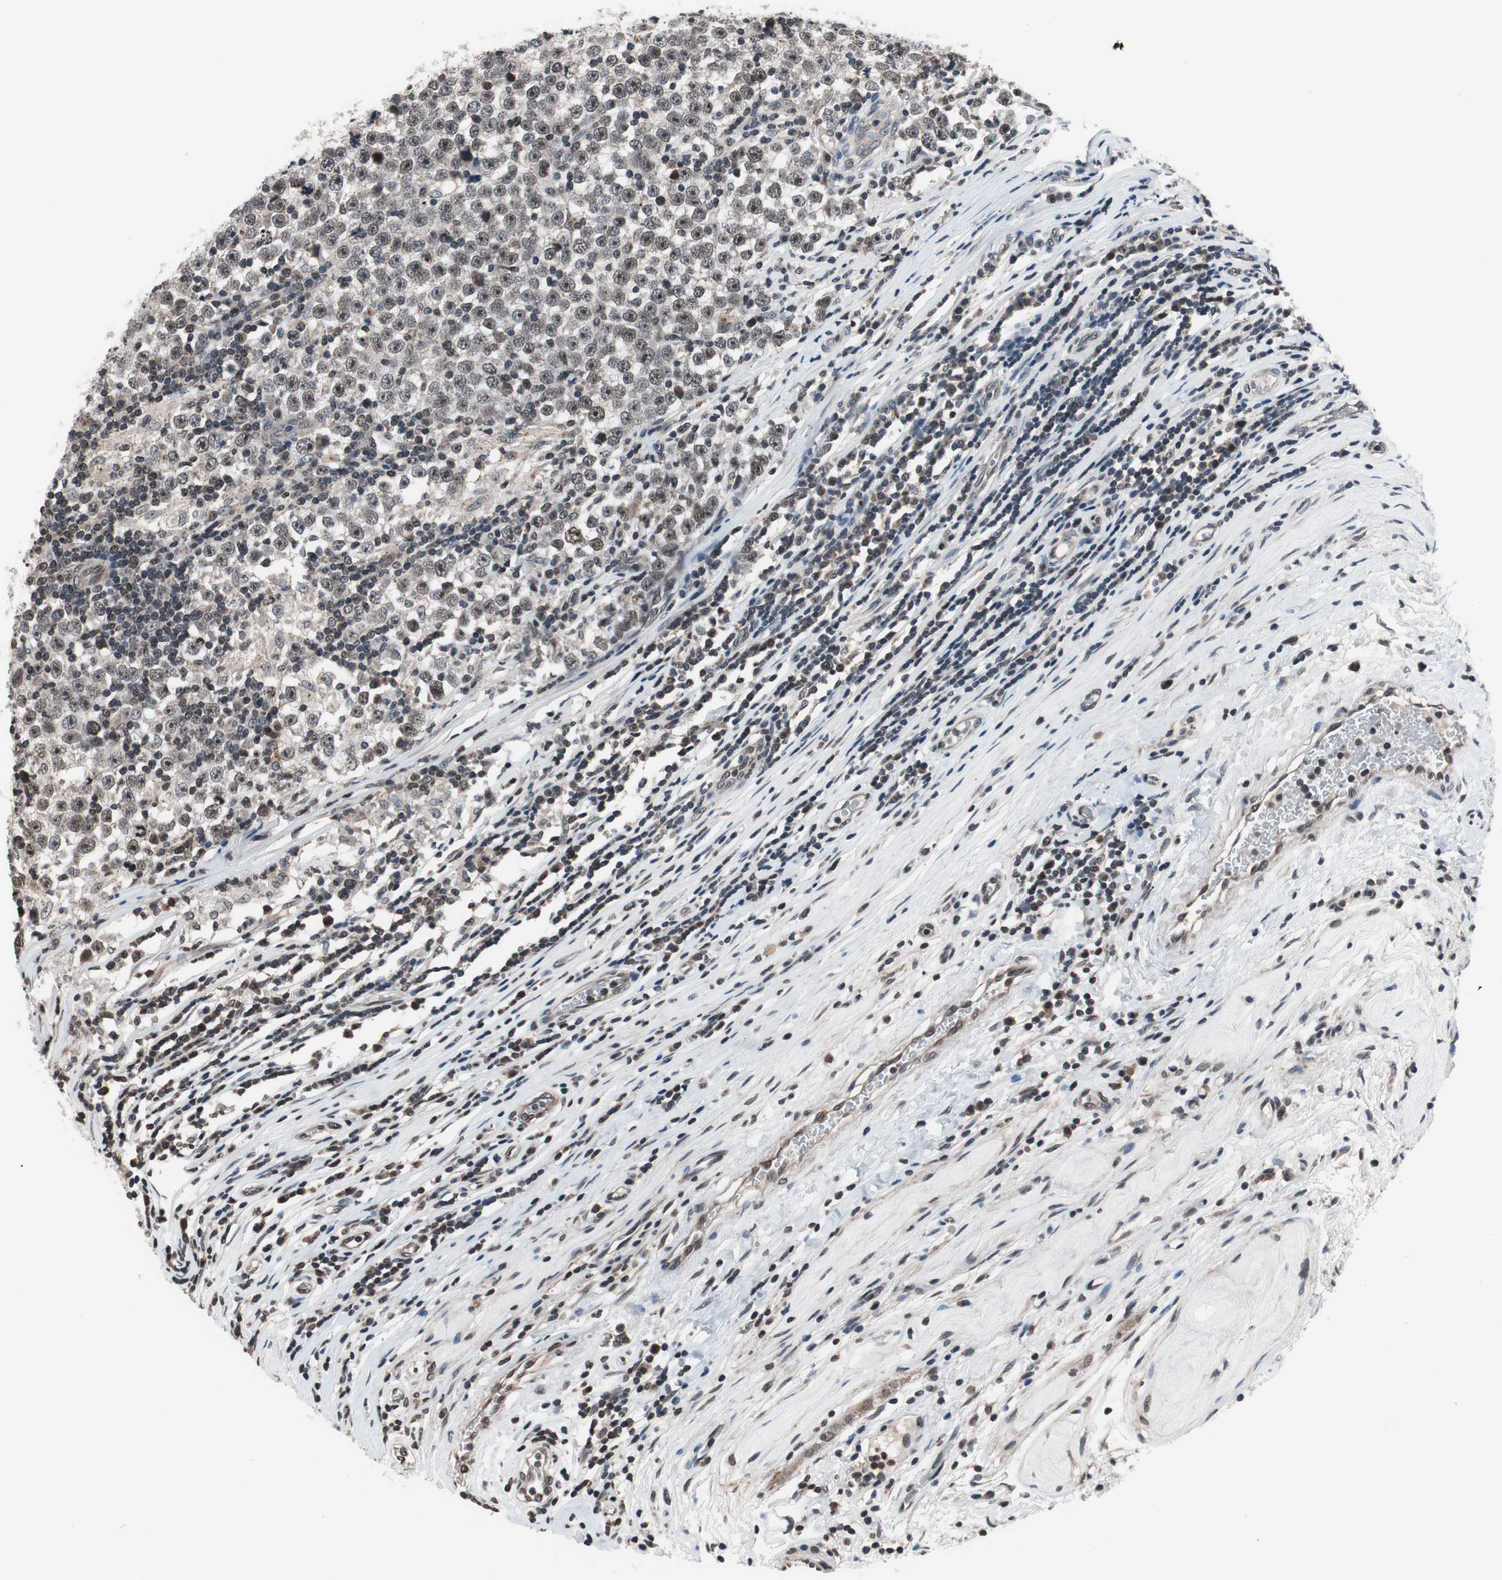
{"staining": {"intensity": "weak", "quantity": ">75%", "location": "nuclear"}, "tissue": "testis cancer", "cell_type": "Tumor cells", "image_type": "cancer", "snomed": [{"axis": "morphology", "description": "Seminoma, NOS"}, {"axis": "topography", "description": "Testis"}], "caption": "Immunohistochemical staining of human testis cancer reveals low levels of weak nuclear staining in about >75% of tumor cells. (DAB (3,3'-diaminobenzidine) = brown stain, brightfield microscopy at high magnification).", "gene": "RFC1", "patient": {"sex": "male", "age": 43}}